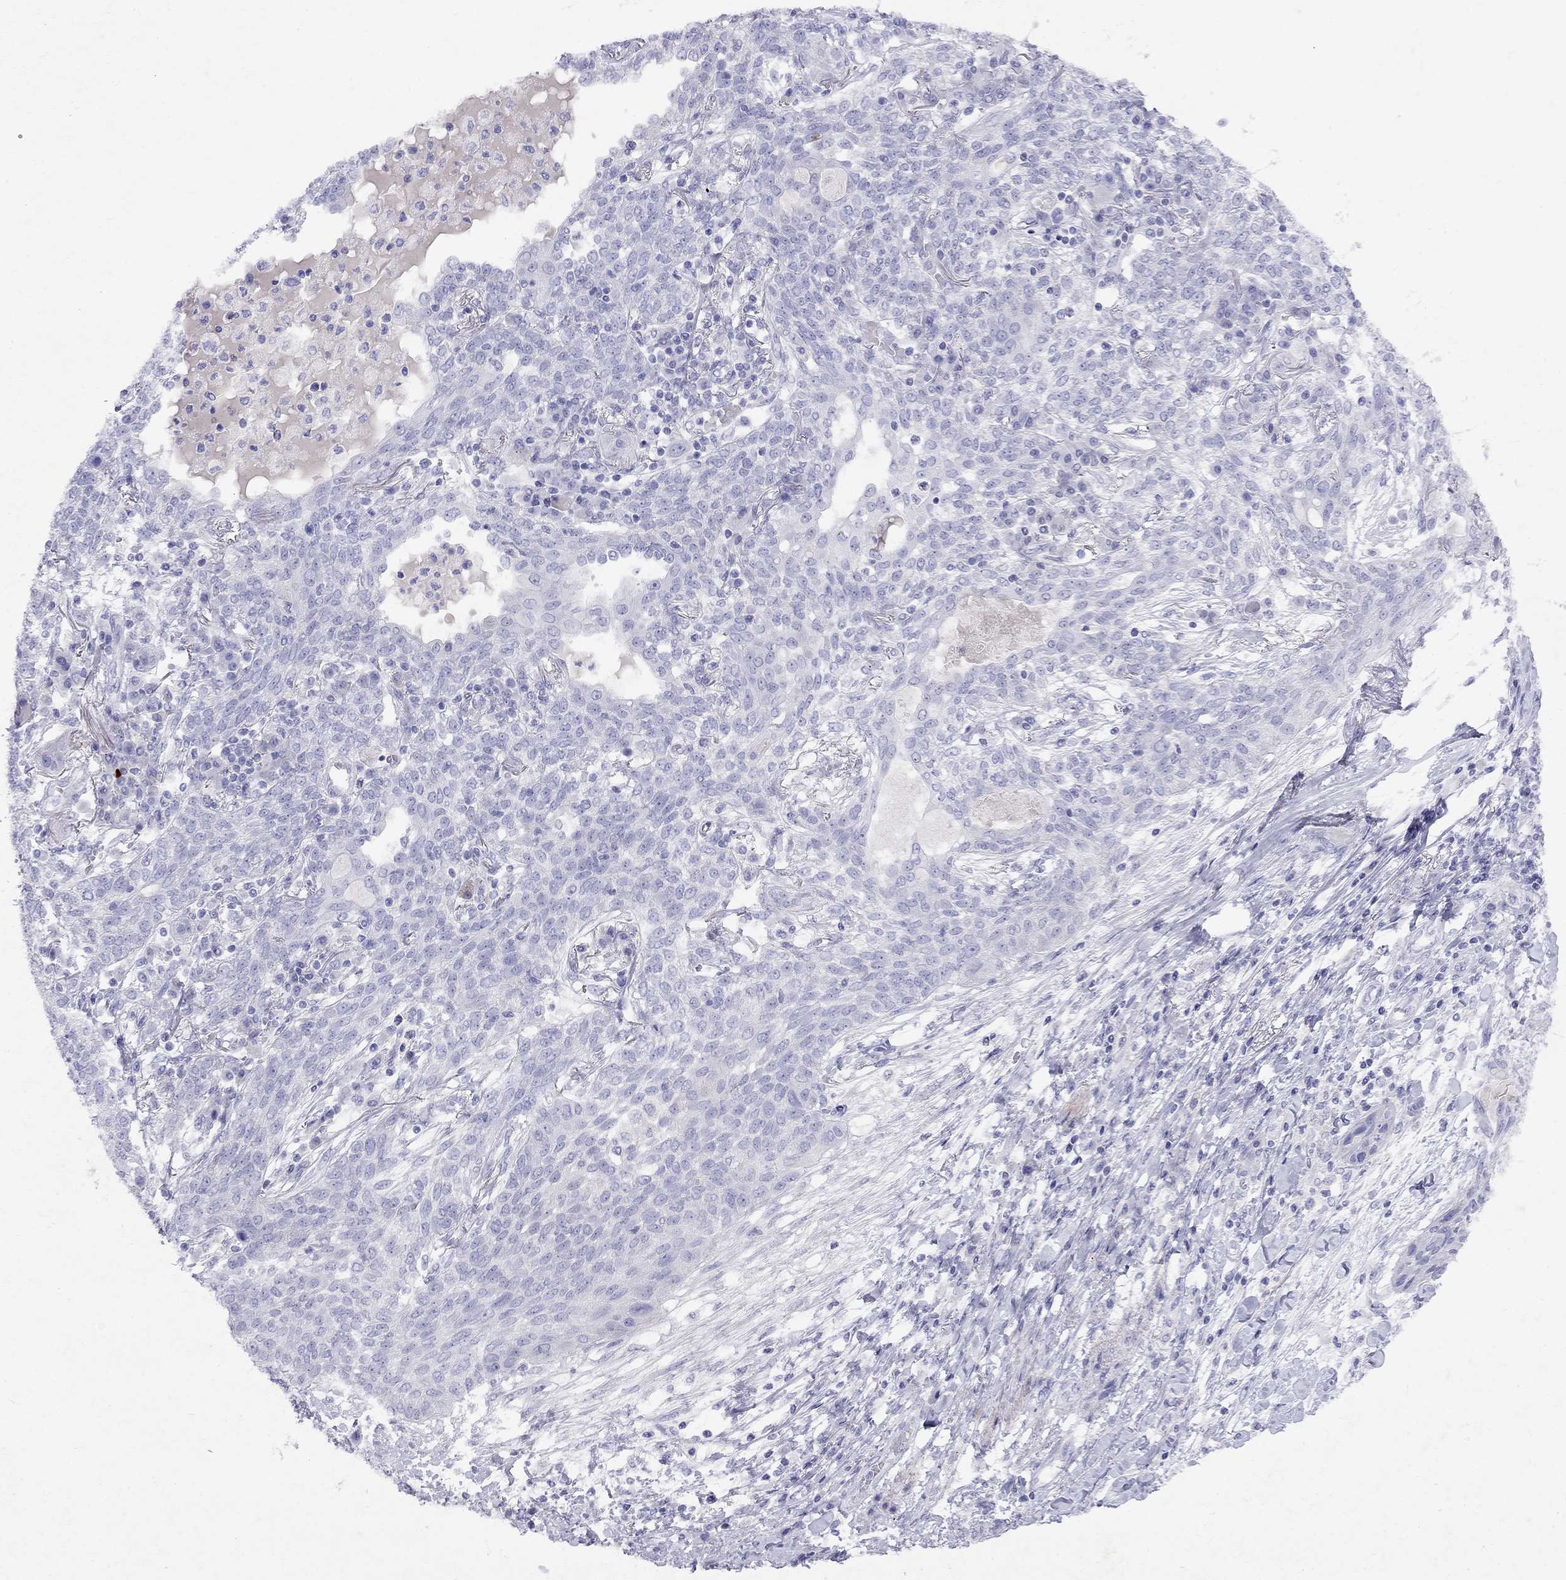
{"staining": {"intensity": "negative", "quantity": "none", "location": "none"}, "tissue": "lung cancer", "cell_type": "Tumor cells", "image_type": "cancer", "snomed": [{"axis": "morphology", "description": "Squamous cell carcinoma, NOS"}, {"axis": "topography", "description": "Lung"}], "caption": "This histopathology image is of squamous cell carcinoma (lung) stained with immunohistochemistry to label a protein in brown with the nuclei are counter-stained blue. There is no staining in tumor cells. (IHC, brightfield microscopy, high magnification).", "gene": "GNAT3", "patient": {"sex": "female", "age": 70}}